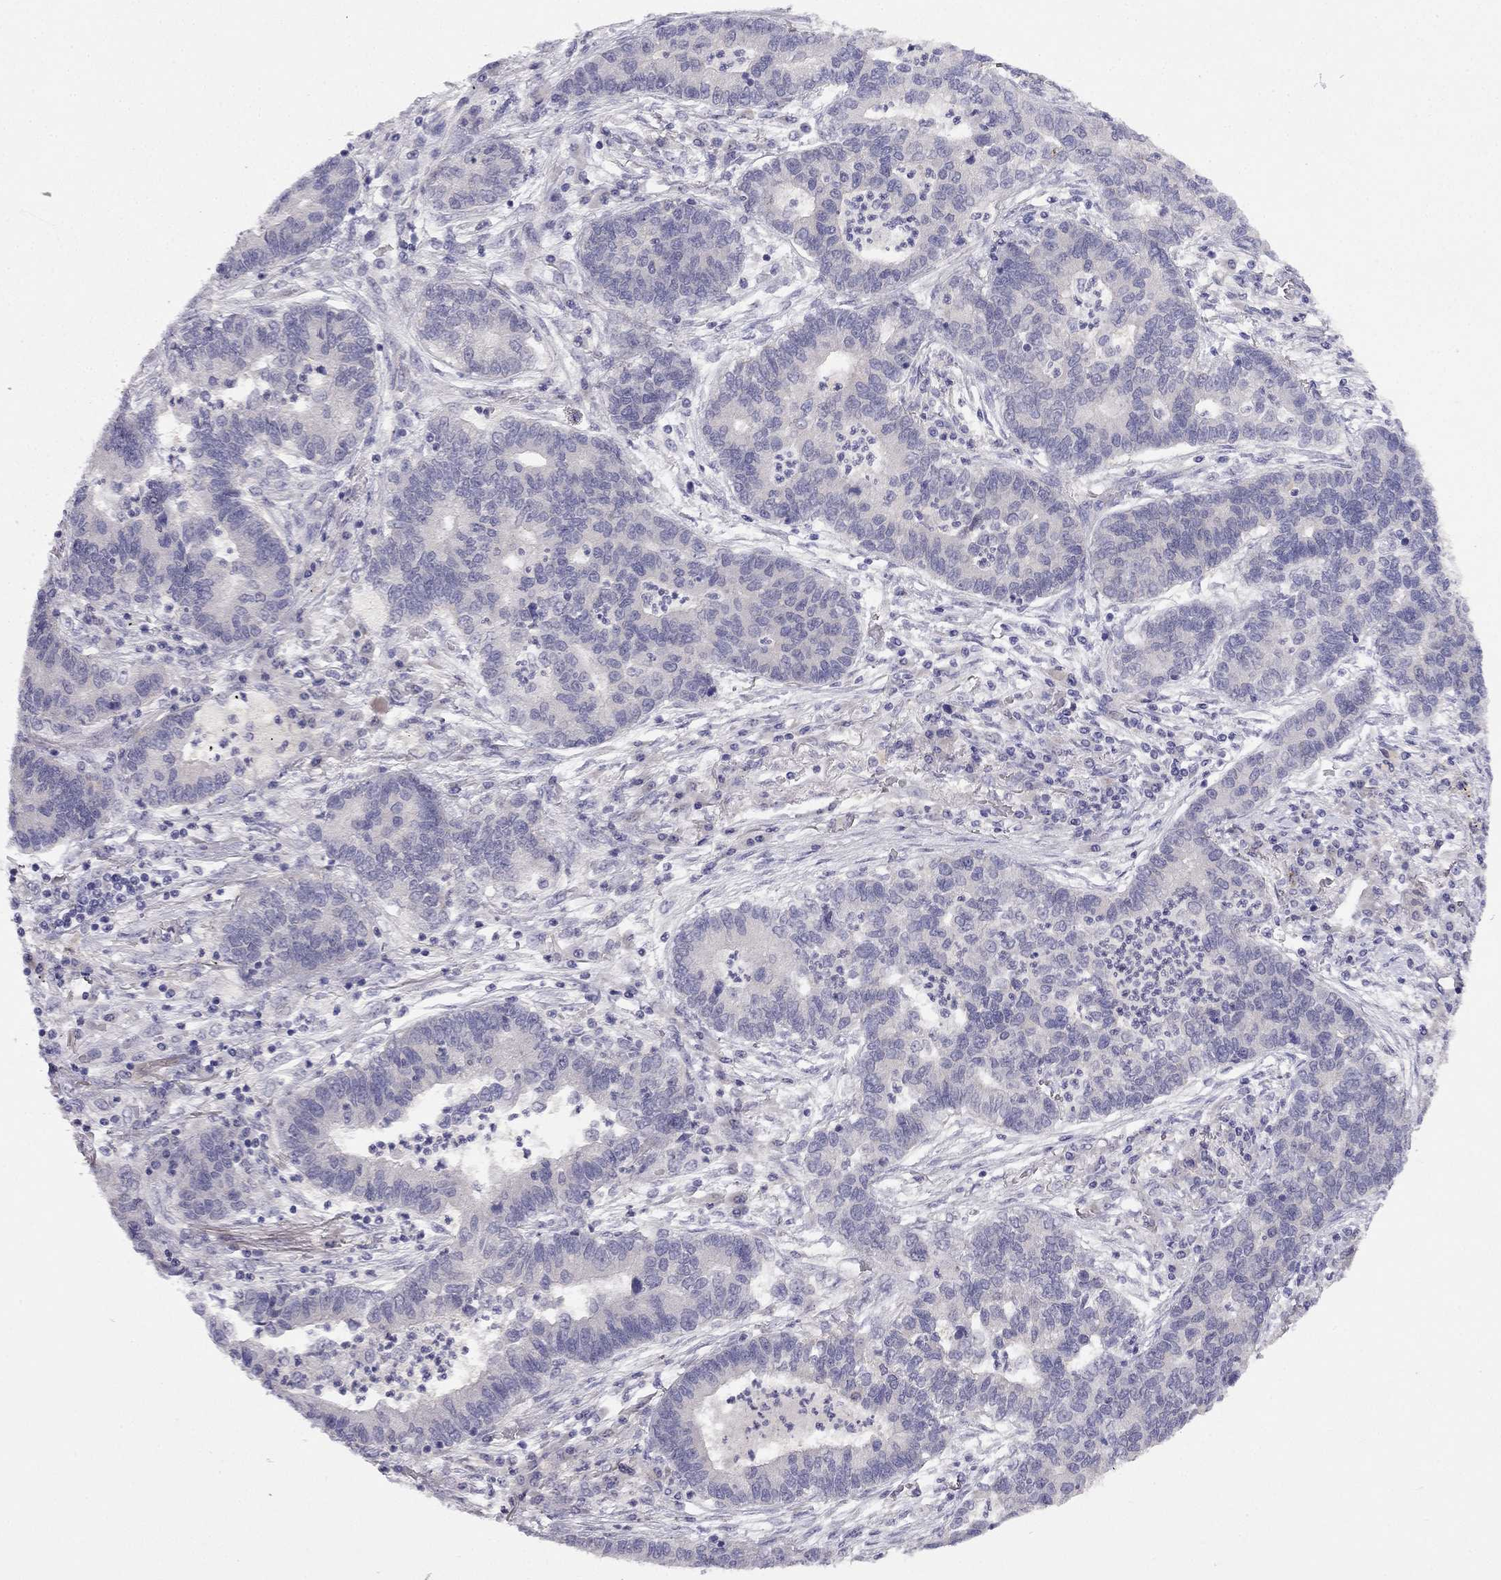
{"staining": {"intensity": "negative", "quantity": "none", "location": "none"}, "tissue": "lung cancer", "cell_type": "Tumor cells", "image_type": "cancer", "snomed": [{"axis": "morphology", "description": "Adenocarcinoma, NOS"}, {"axis": "topography", "description": "Lung"}], "caption": "An image of human lung adenocarcinoma is negative for staining in tumor cells.", "gene": "C16orf89", "patient": {"sex": "female", "age": 57}}